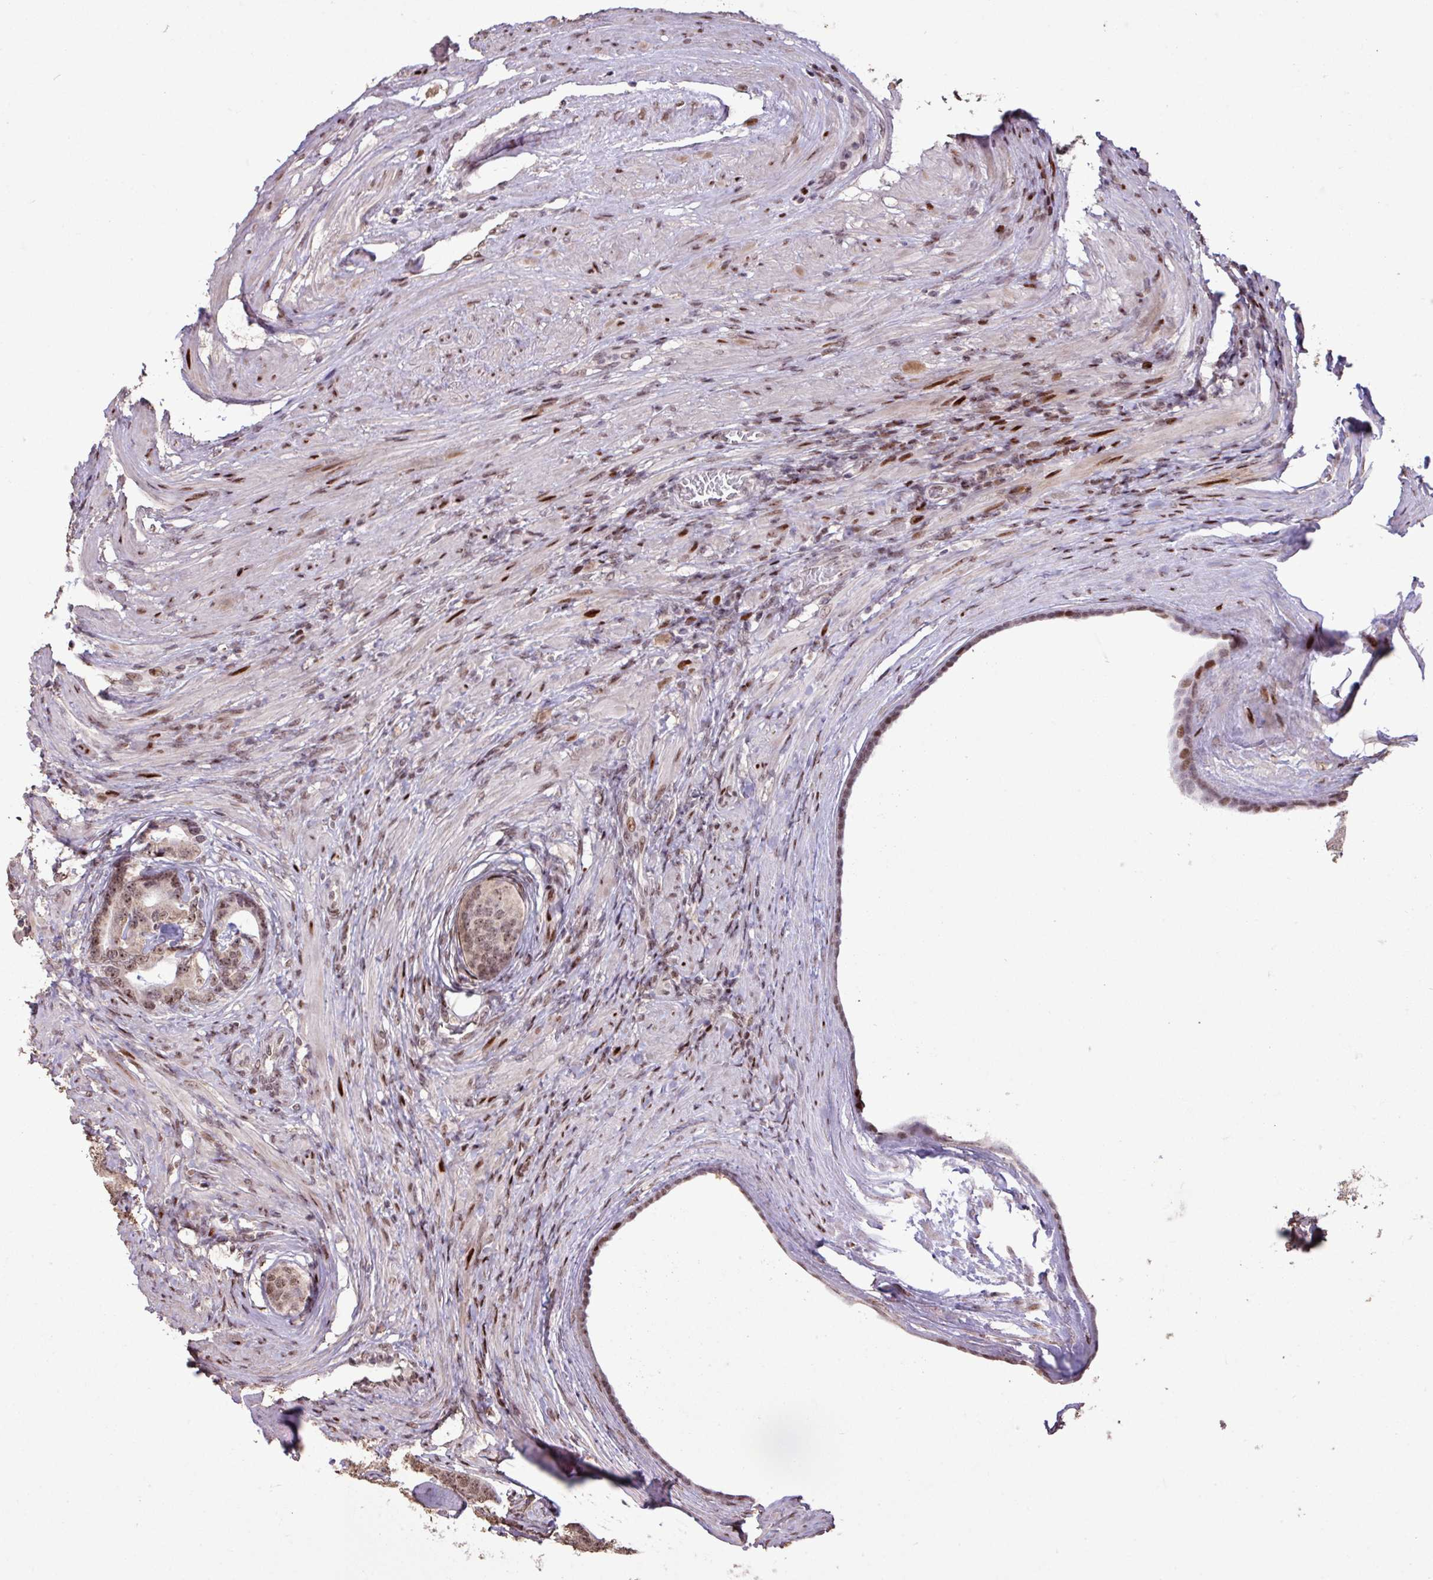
{"staining": {"intensity": "weak", "quantity": ">75%", "location": "nuclear"}, "tissue": "prostate cancer", "cell_type": "Tumor cells", "image_type": "cancer", "snomed": [{"axis": "morphology", "description": "Adenocarcinoma, Low grade"}, {"axis": "topography", "description": "Prostate"}], "caption": "Protein staining by IHC shows weak nuclear positivity in approximately >75% of tumor cells in prostate cancer (low-grade adenocarcinoma).", "gene": "ZNF709", "patient": {"sex": "male", "age": 71}}